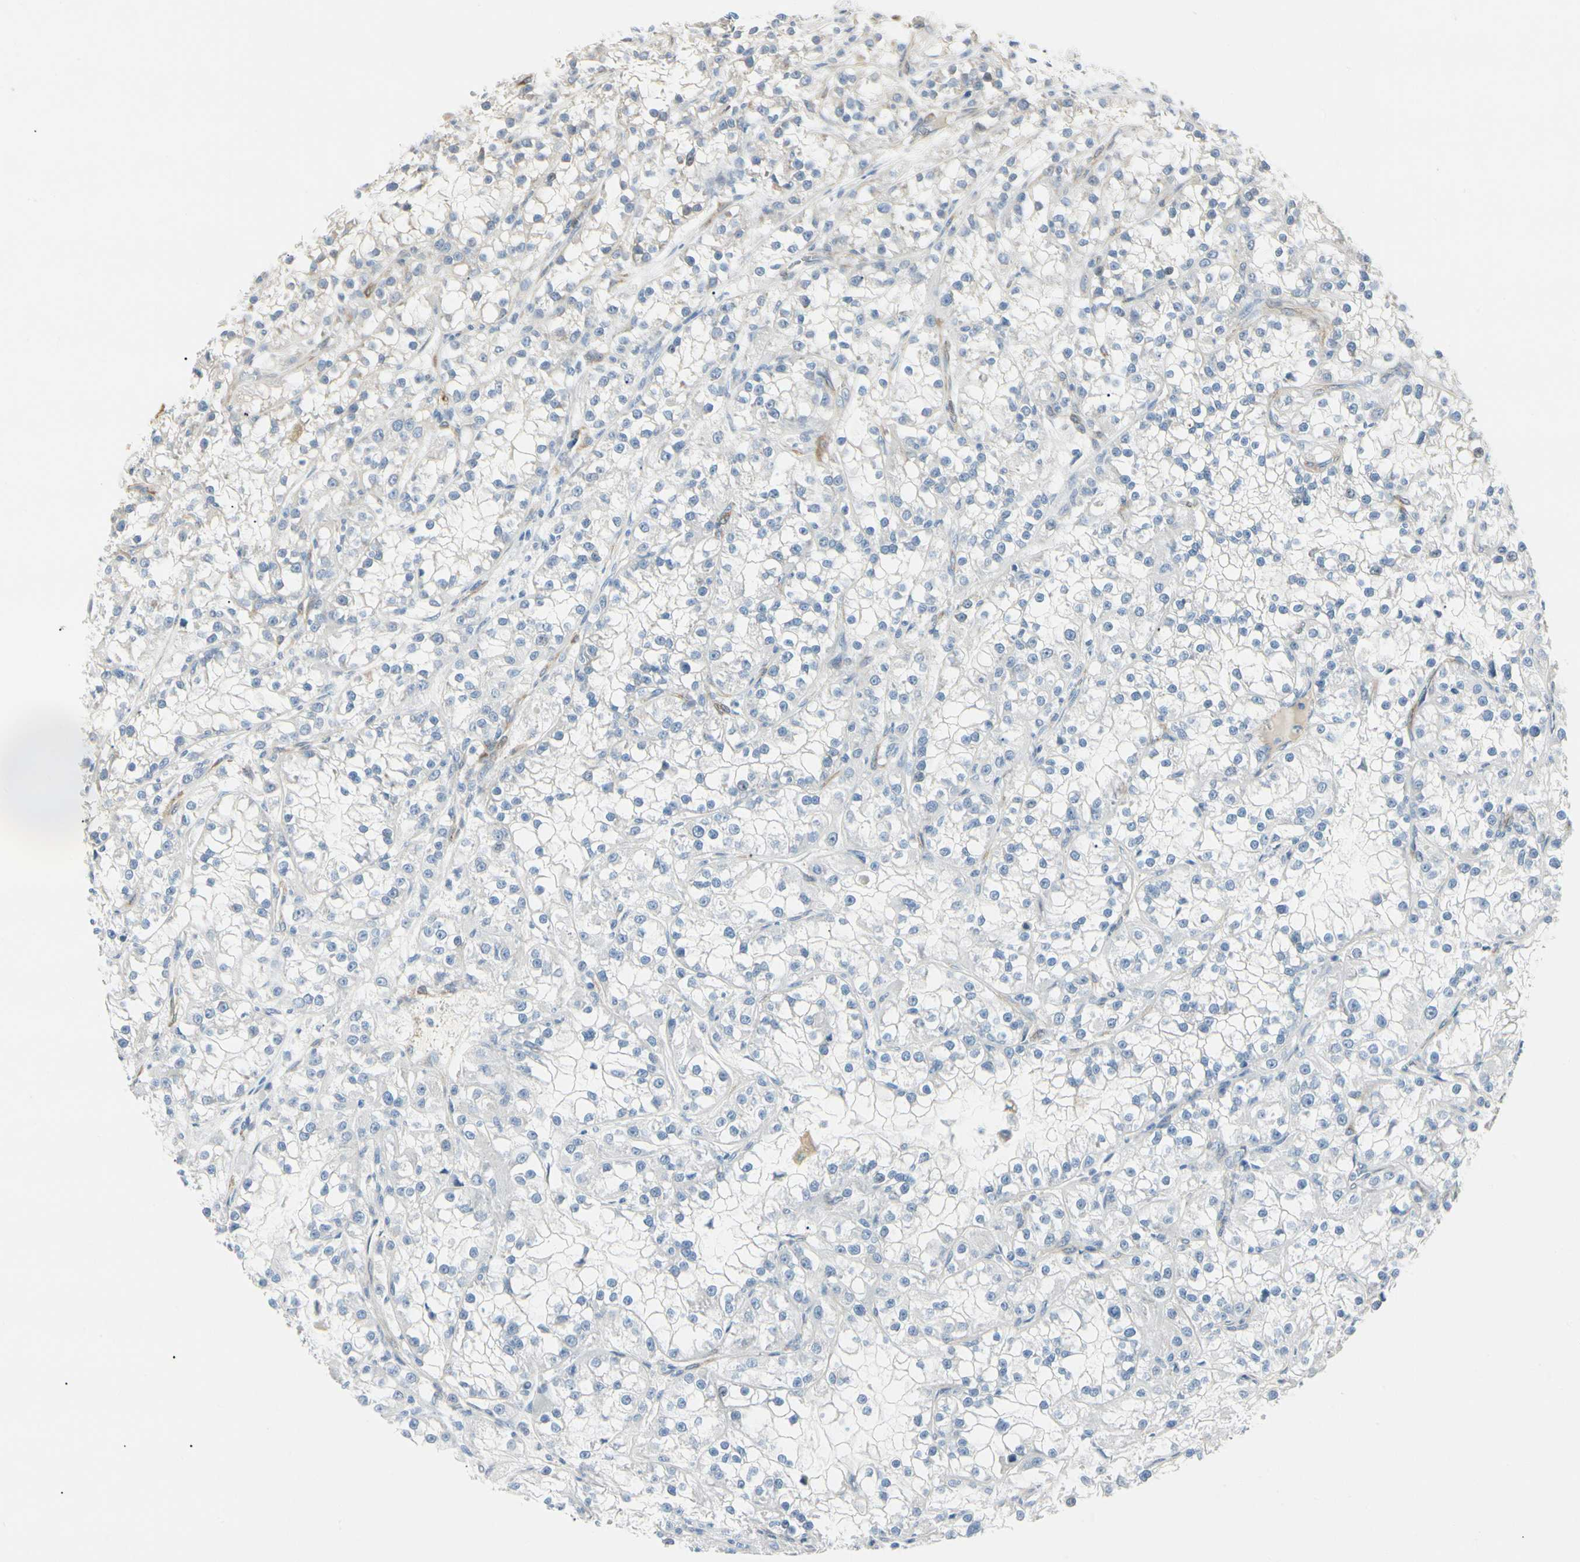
{"staining": {"intensity": "negative", "quantity": "none", "location": "none"}, "tissue": "renal cancer", "cell_type": "Tumor cells", "image_type": "cancer", "snomed": [{"axis": "morphology", "description": "Adenocarcinoma, NOS"}, {"axis": "topography", "description": "Kidney"}], "caption": "Micrograph shows no significant protein staining in tumor cells of renal adenocarcinoma.", "gene": "AMPH", "patient": {"sex": "female", "age": 52}}